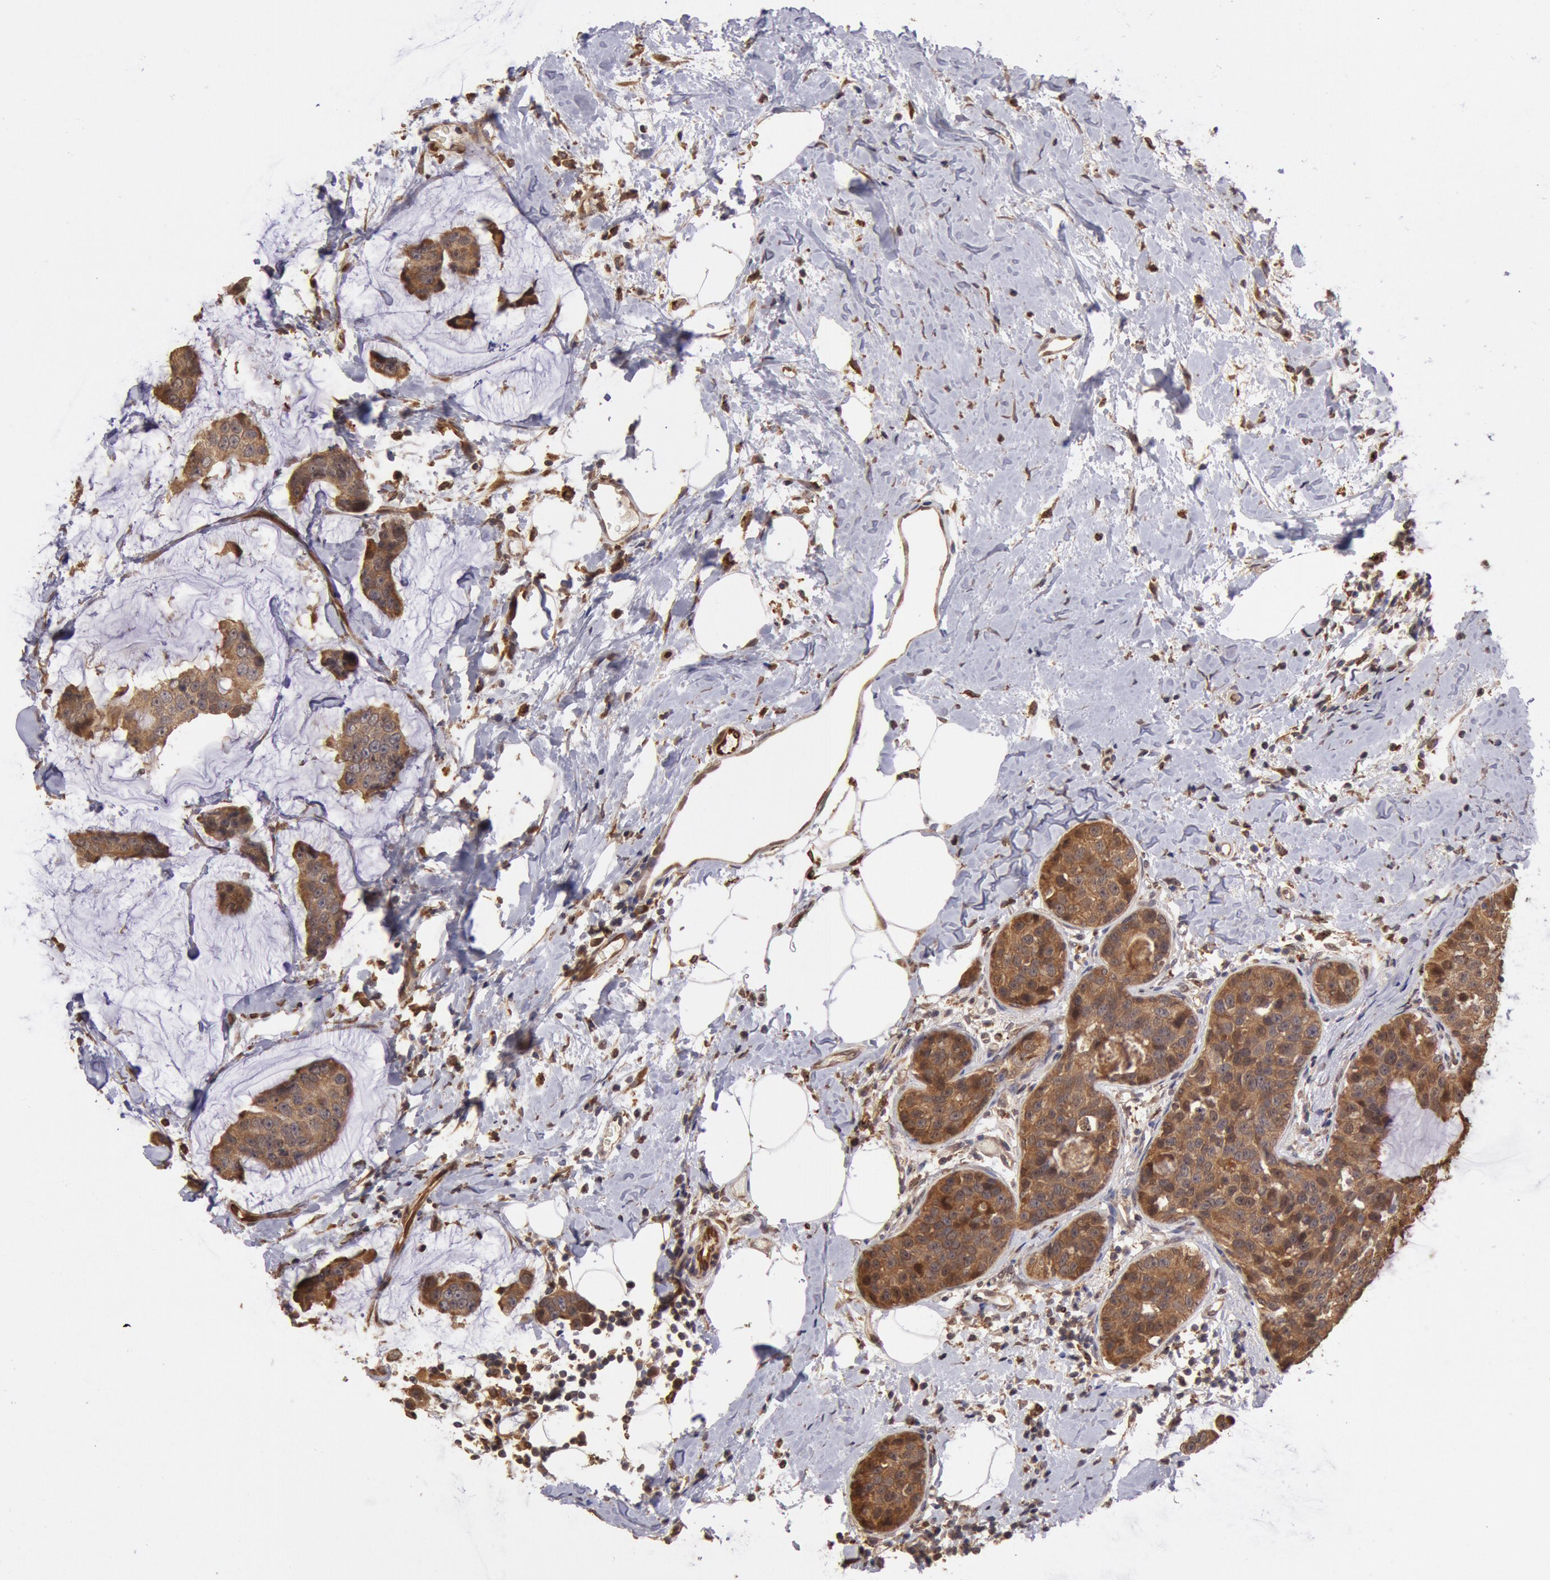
{"staining": {"intensity": "strong", "quantity": ">75%", "location": "cytoplasmic/membranous,nuclear"}, "tissue": "breast cancer", "cell_type": "Tumor cells", "image_type": "cancer", "snomed": [{"axis": "morphology", "description": "Normal tissue, NOS"}, {"axis": "morphology", "description": "Duct carcinoma"}, {"axis": "topography", "description": "Breast"}], "caption": "Immunohistochemistry (IHC) (DAB (3,3'-diaminobenzidine)) staining of human breast cancer (infiltrating ductal carcinoma) shows strong cytoplasmic/membranous and nuclear protein expression in approximately >75% of tumor cells.", "gene": "COMT", "patient": {"sex": "female", "age": 50}}